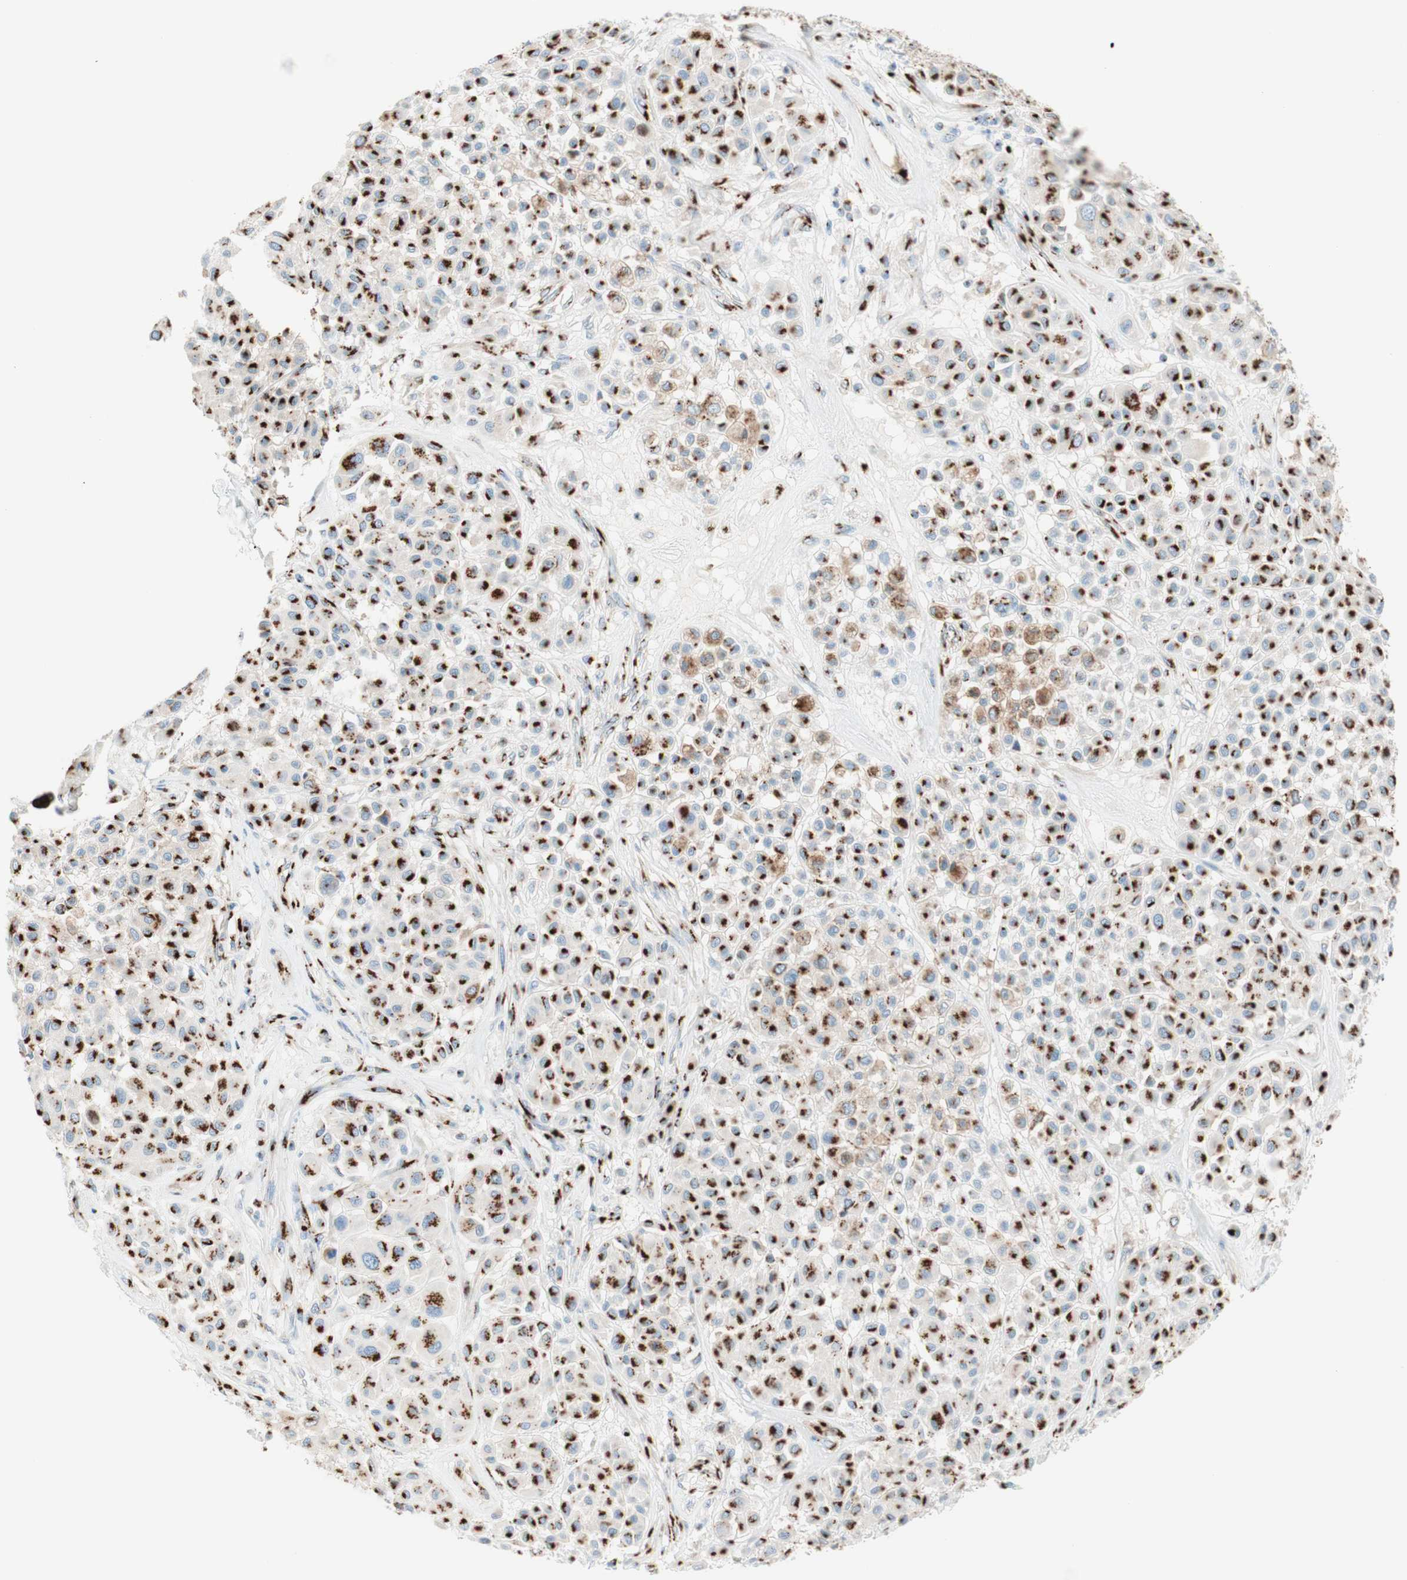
{"staining": {"intensity": "strong", "quantity": ">75%", "location": "cytoplasmic/membranous"}, "tissue": "melanoma", "cell_type": "Tumor cells", "image_type": "cancer", "snomed": [{"axis": "morphology", "description": "Malignant melanoma, Metastatic site"}, {"axis": "topography", "description": "Soft tissue"}], "caption": "Malignant melanoma (metastatic site) stained with DAB (3,3'-diaminobenzidine) immunohistochemistry (IHC) reveals high levels of strong cytoplasmic/membranous staining in approximately >75% of tumor cells.", "gene": "GOLGB1", "patient": {"sex": "male", "age": 41}}